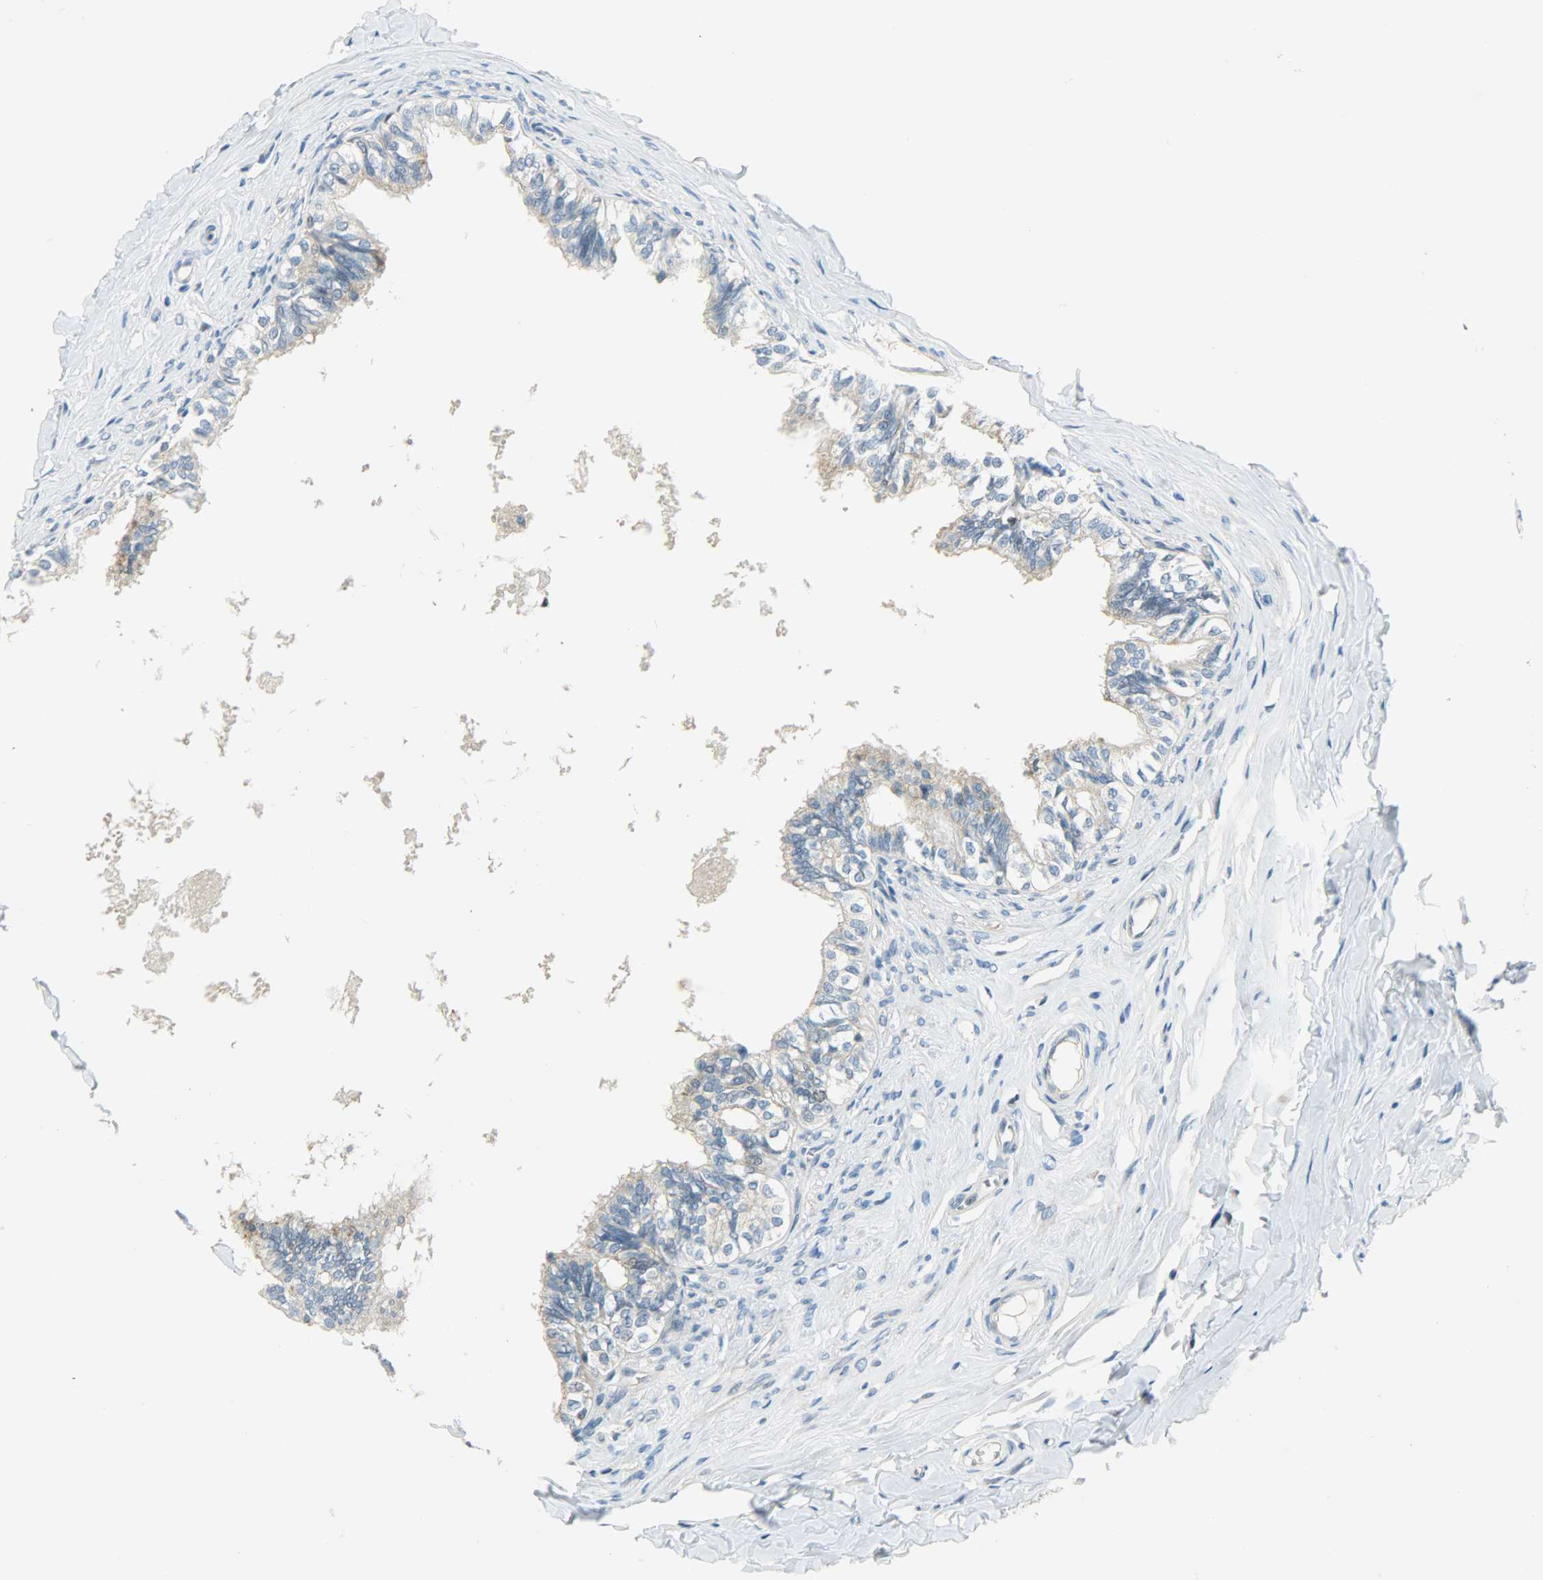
{"staining": {"intensity": "weak", "quantity": "<25%", "location": "nuclear"}, "tissue": "epididymis", "cell_type": "Glandular cells", "image_type": "normal", "snomed": [{"axis": "morphology", "description": "Normal tissue, NOS"}, {"axis": "topography", "description": "Soft tissue"}, {"axis": "topography", "description": "Epididymis"}], "caption": "Human epididymis stained for a protein using IHC reveals no staining in glandular cells.", "gene": "JUNB", "patient": {"sex": "male", "age": 26}}